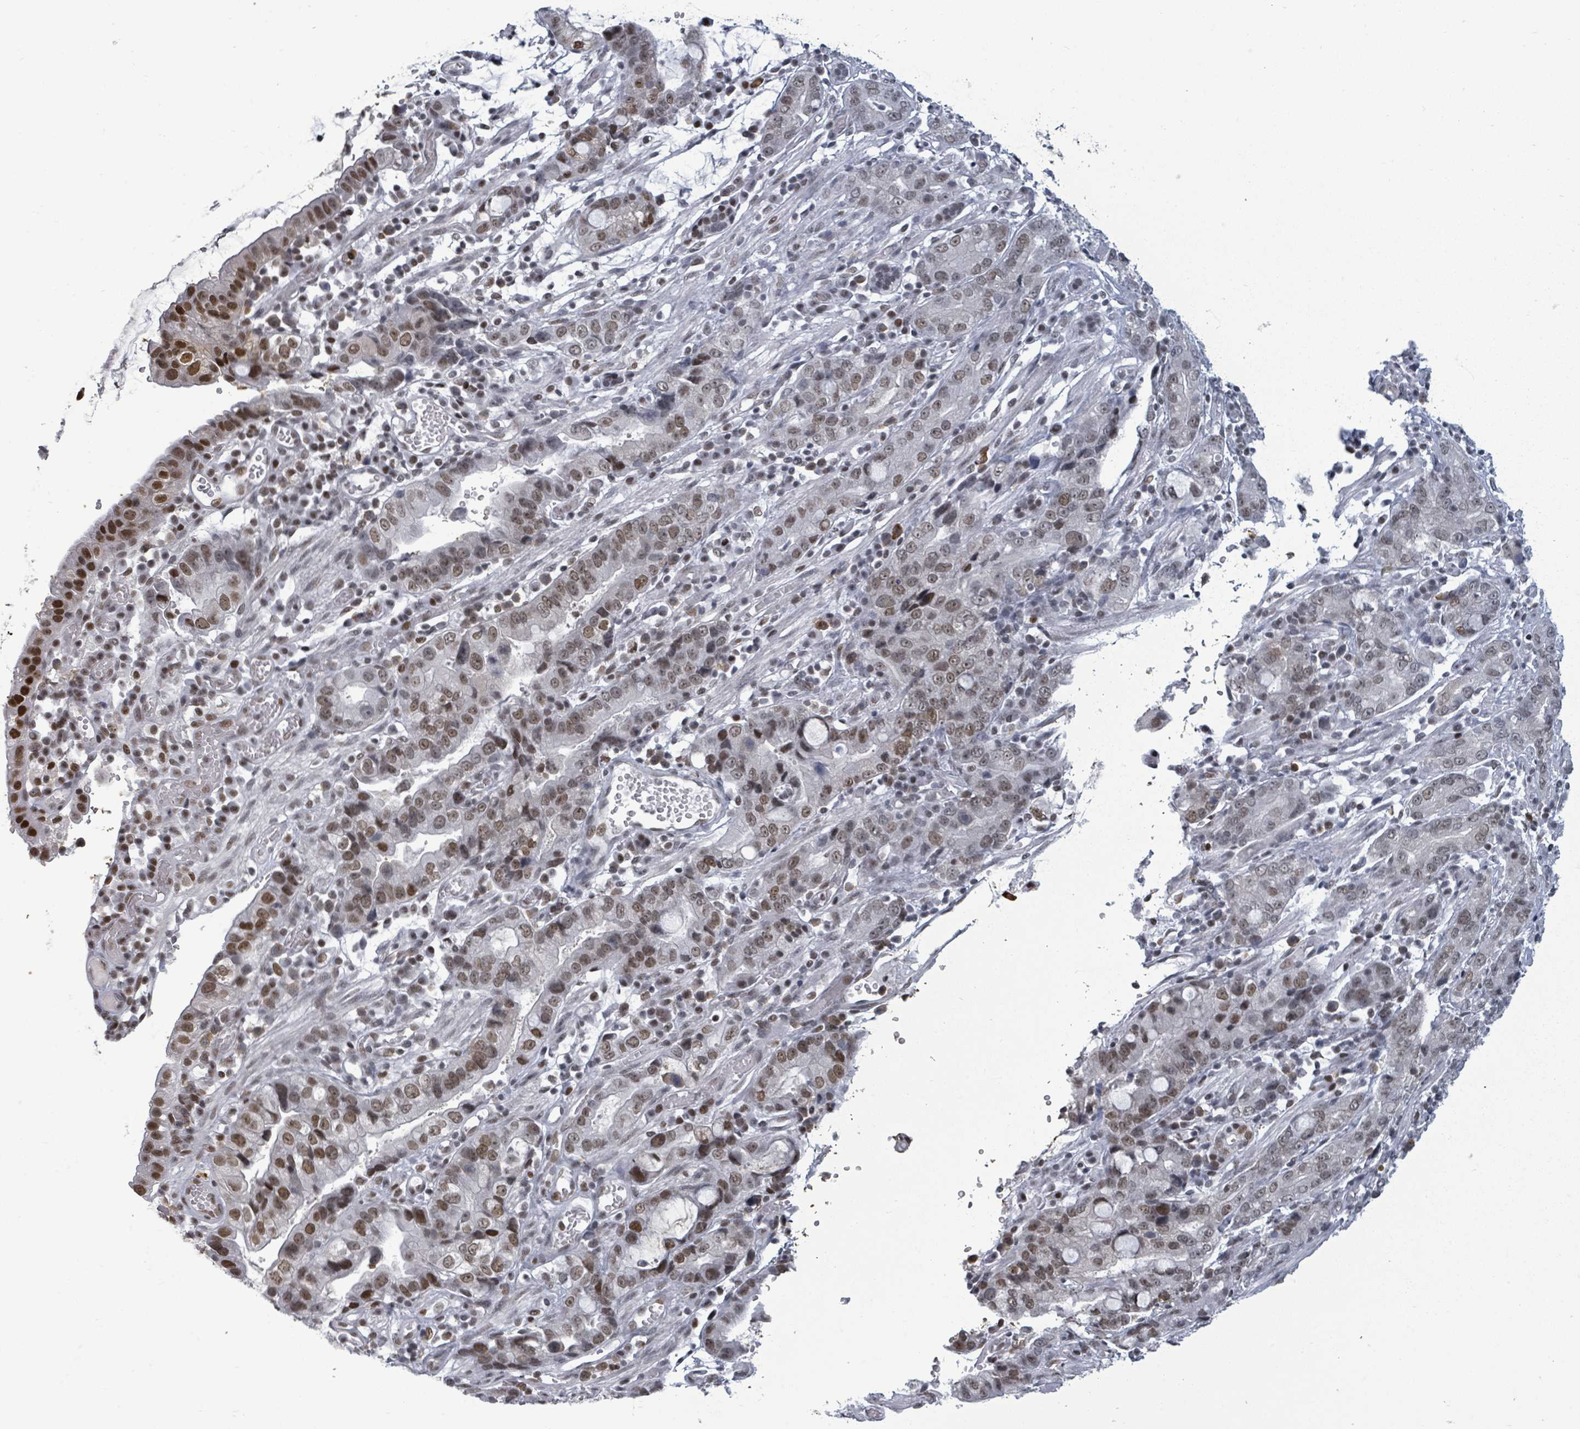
{"staining": {"intensity": "moderate", "quantity": "25%-75%", "location": "nuclear"}, "tissue": "stomach cancer", "cell_type": "Tumor cells", "image_type": "cancer", "snomed": [{"axis": "morphology", "description": "Adenocarcinoma, NOS"}, {"axis": "topography", "description": "Stomach"}], "caption": "This histopathology image exhibits immunohistochemistry staining of human stomach cancer, with medium moderate nuclear expression in about 25%-75% of tumor cells.", "gene": "ERCC5", "patient": {"sex": "male", "age": 55}}